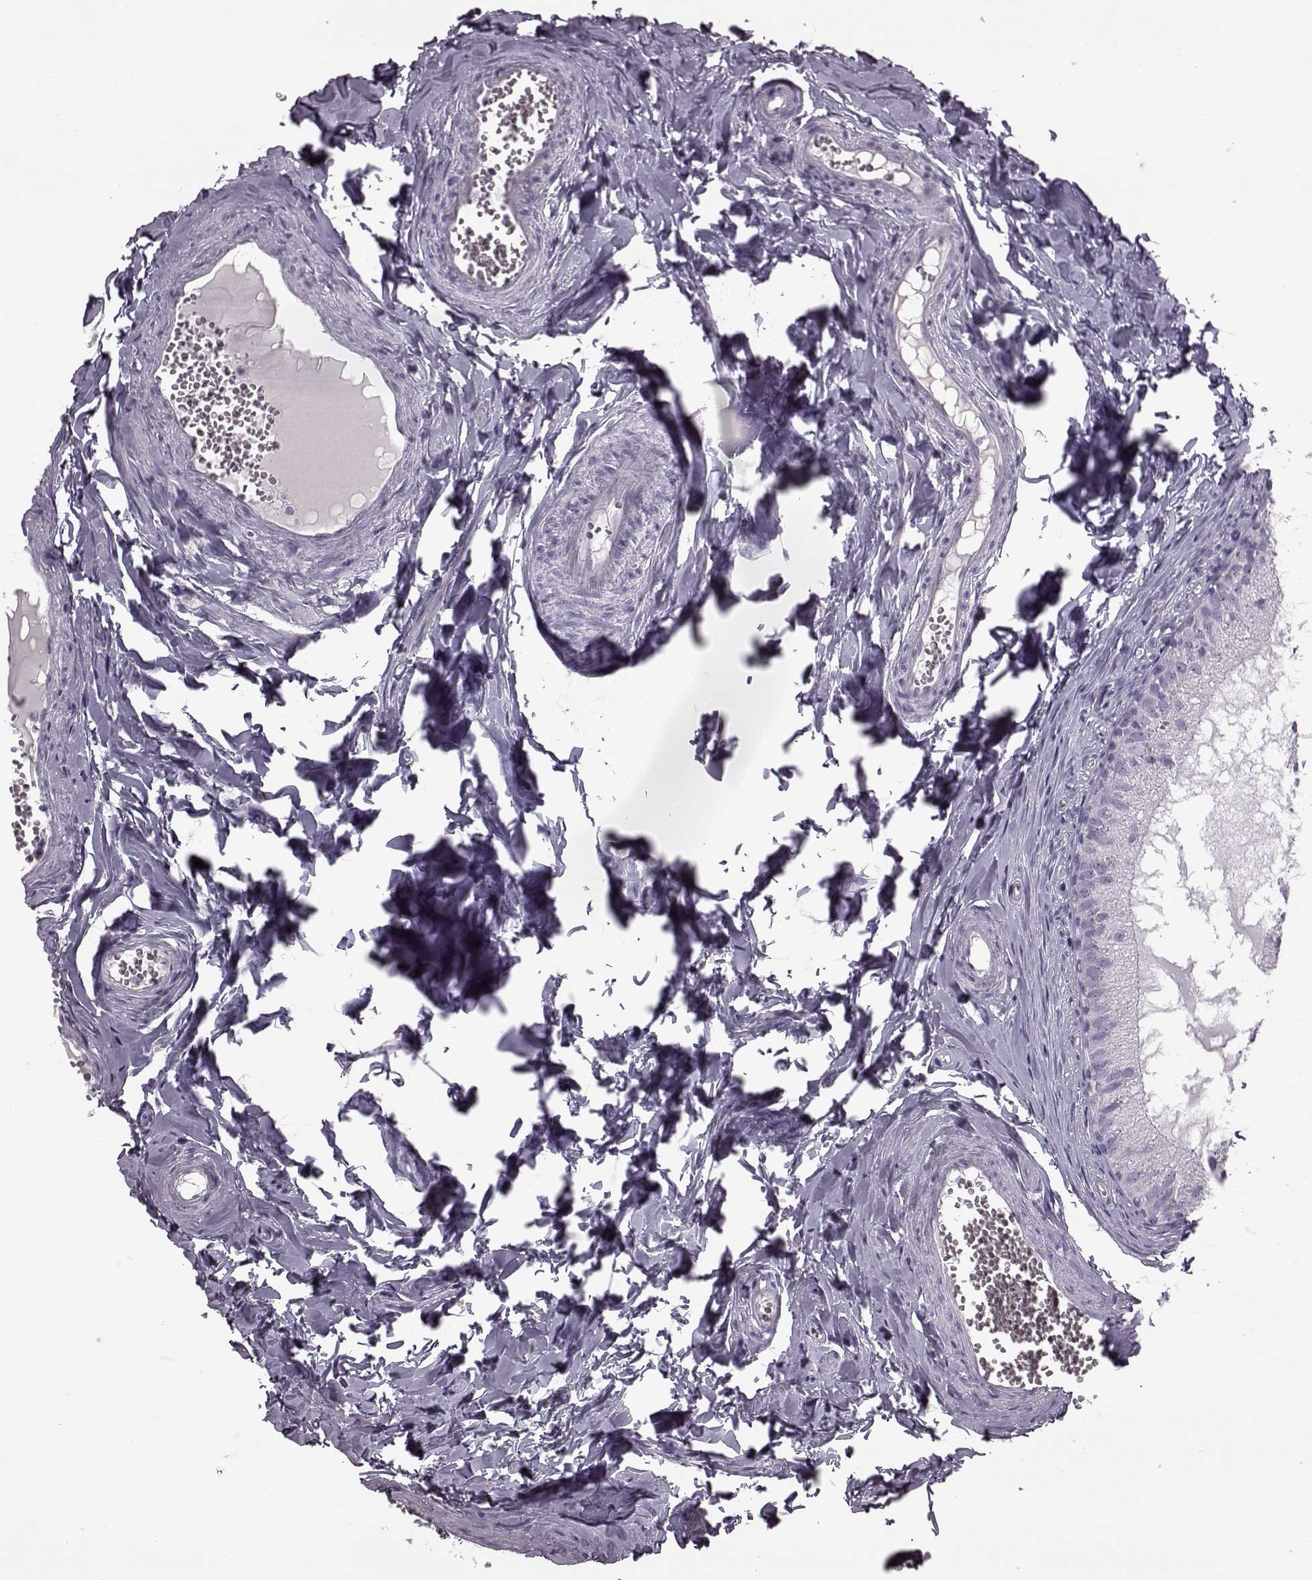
{"staining": {"intensity": "negative", "quantity": "none", "location": "none"}, "tissue": "epididymis", "cell_type": "Glandular cells", "image_type": "normal", "snomed": [{"axis": "morphology", "description": "Normal tissue, NOS"}, {"axis": "topography", "description": "Epididymis"}], "caption": "A high-resolution photomicrograph shows IHC staining of benign epididymis, which displays no significant staining in glandular cells. (DAB (3,3'-diaminobenzidine) immunohistochemistry (IHC) with hematoxylin counter stain).", "gene": "PRPH2", "patient": {"sex": "male", "age": 45}}